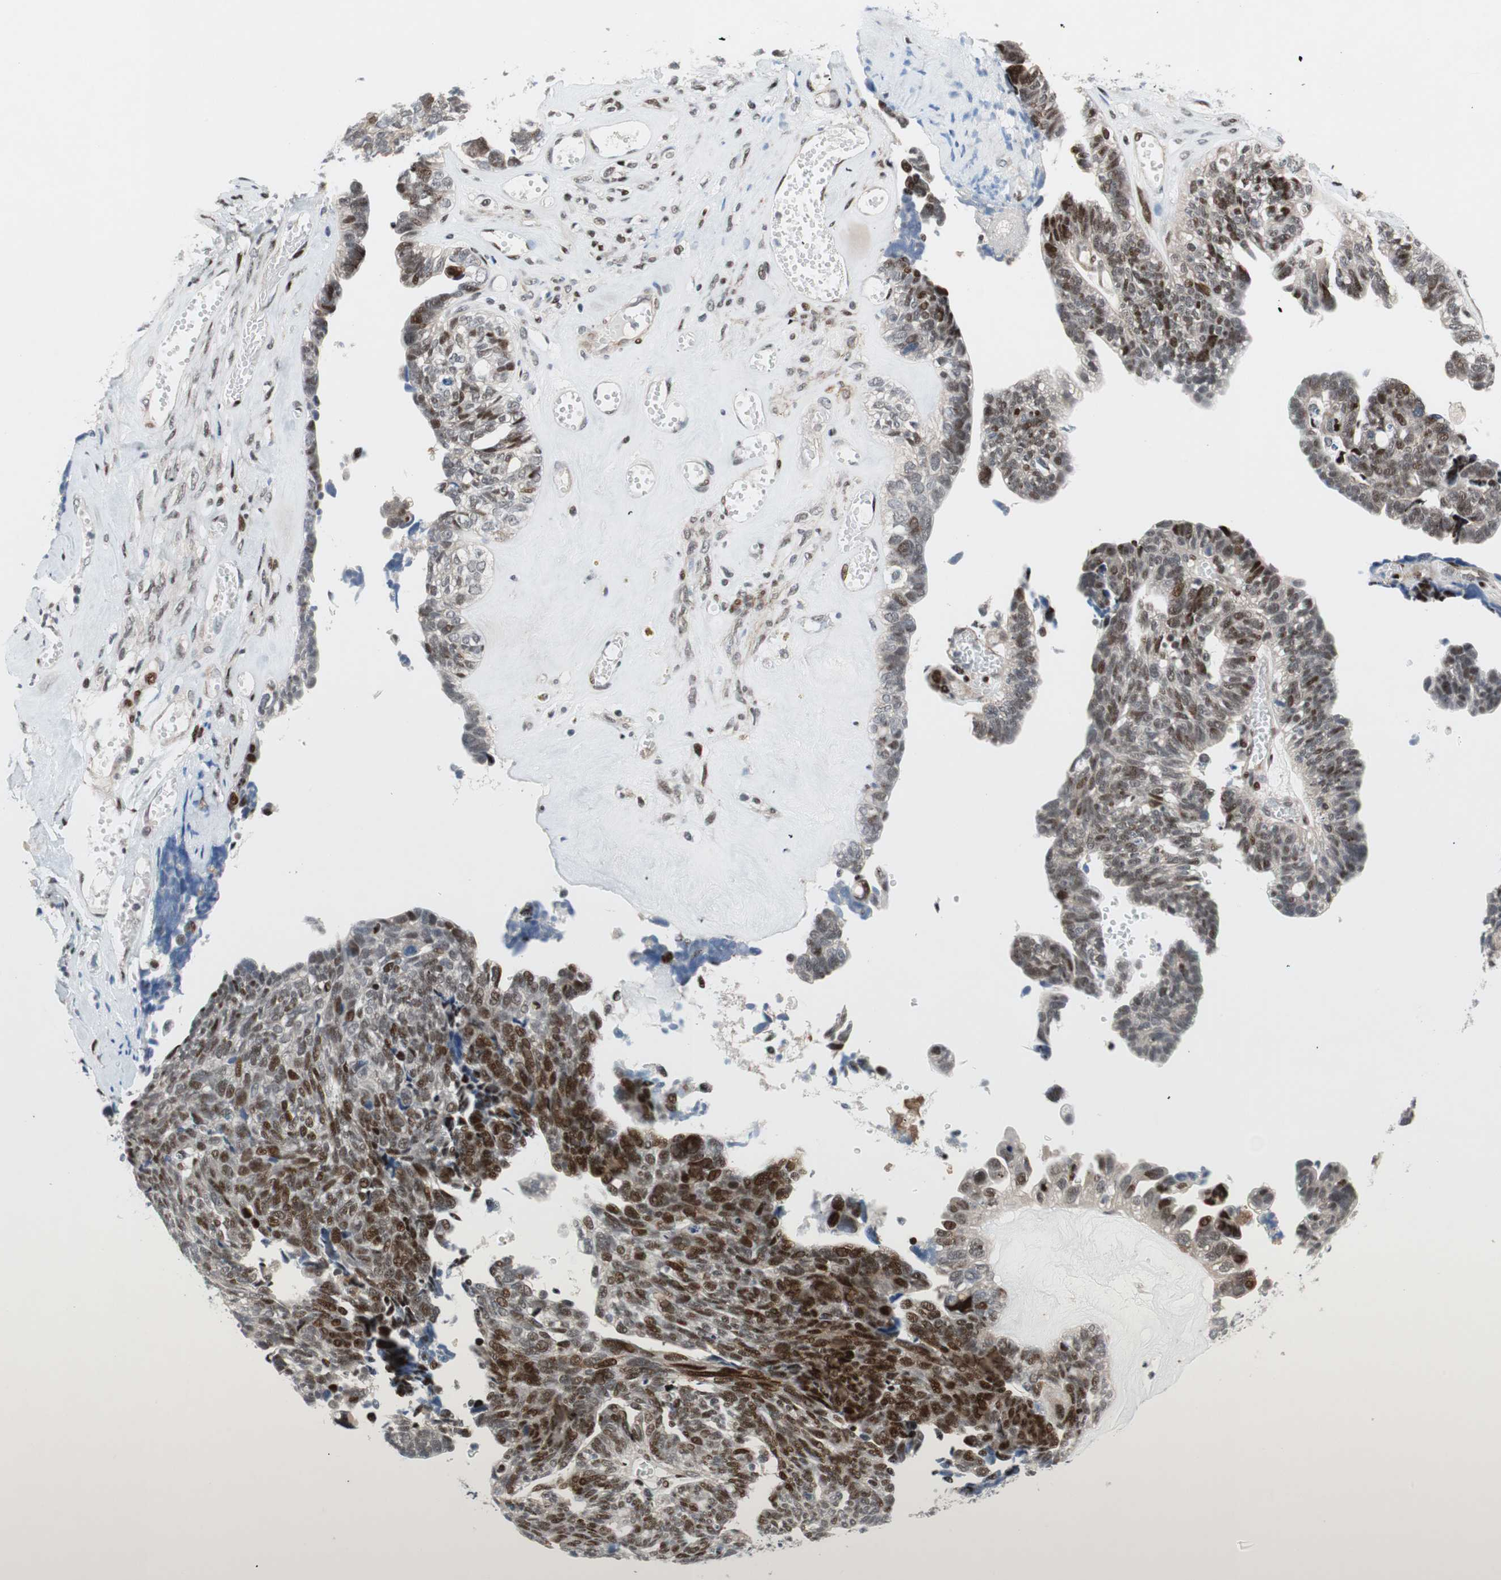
{"staining": {"intensity": "strong", "quantity": ">75%", "location": "nuclear"}, "tissue": "ovarian cancer", "cell_type": "Tumor cells", "image_type": "cancer", "snomed": [{"axis": "morphology", "description": "Cystadenocarcinoma, serous, NOS"}, {"axis": "topography", "description": "Ovary"}], "caption": "The photomicrograph shows immunohistochemical staining of serous cystadenocarcinoma (ovarian). There is strong nuclear positivity is seen in approximately >75% of tumor cells. The protein of interest is stained brown, and the nuclei are stained in blue (DAB (3,3'-diaminobenzidine) IHC with brightfield microscopy, high magnification).", "gene": "FBXO44", "patient": {"sex": "female", "age": 79}}